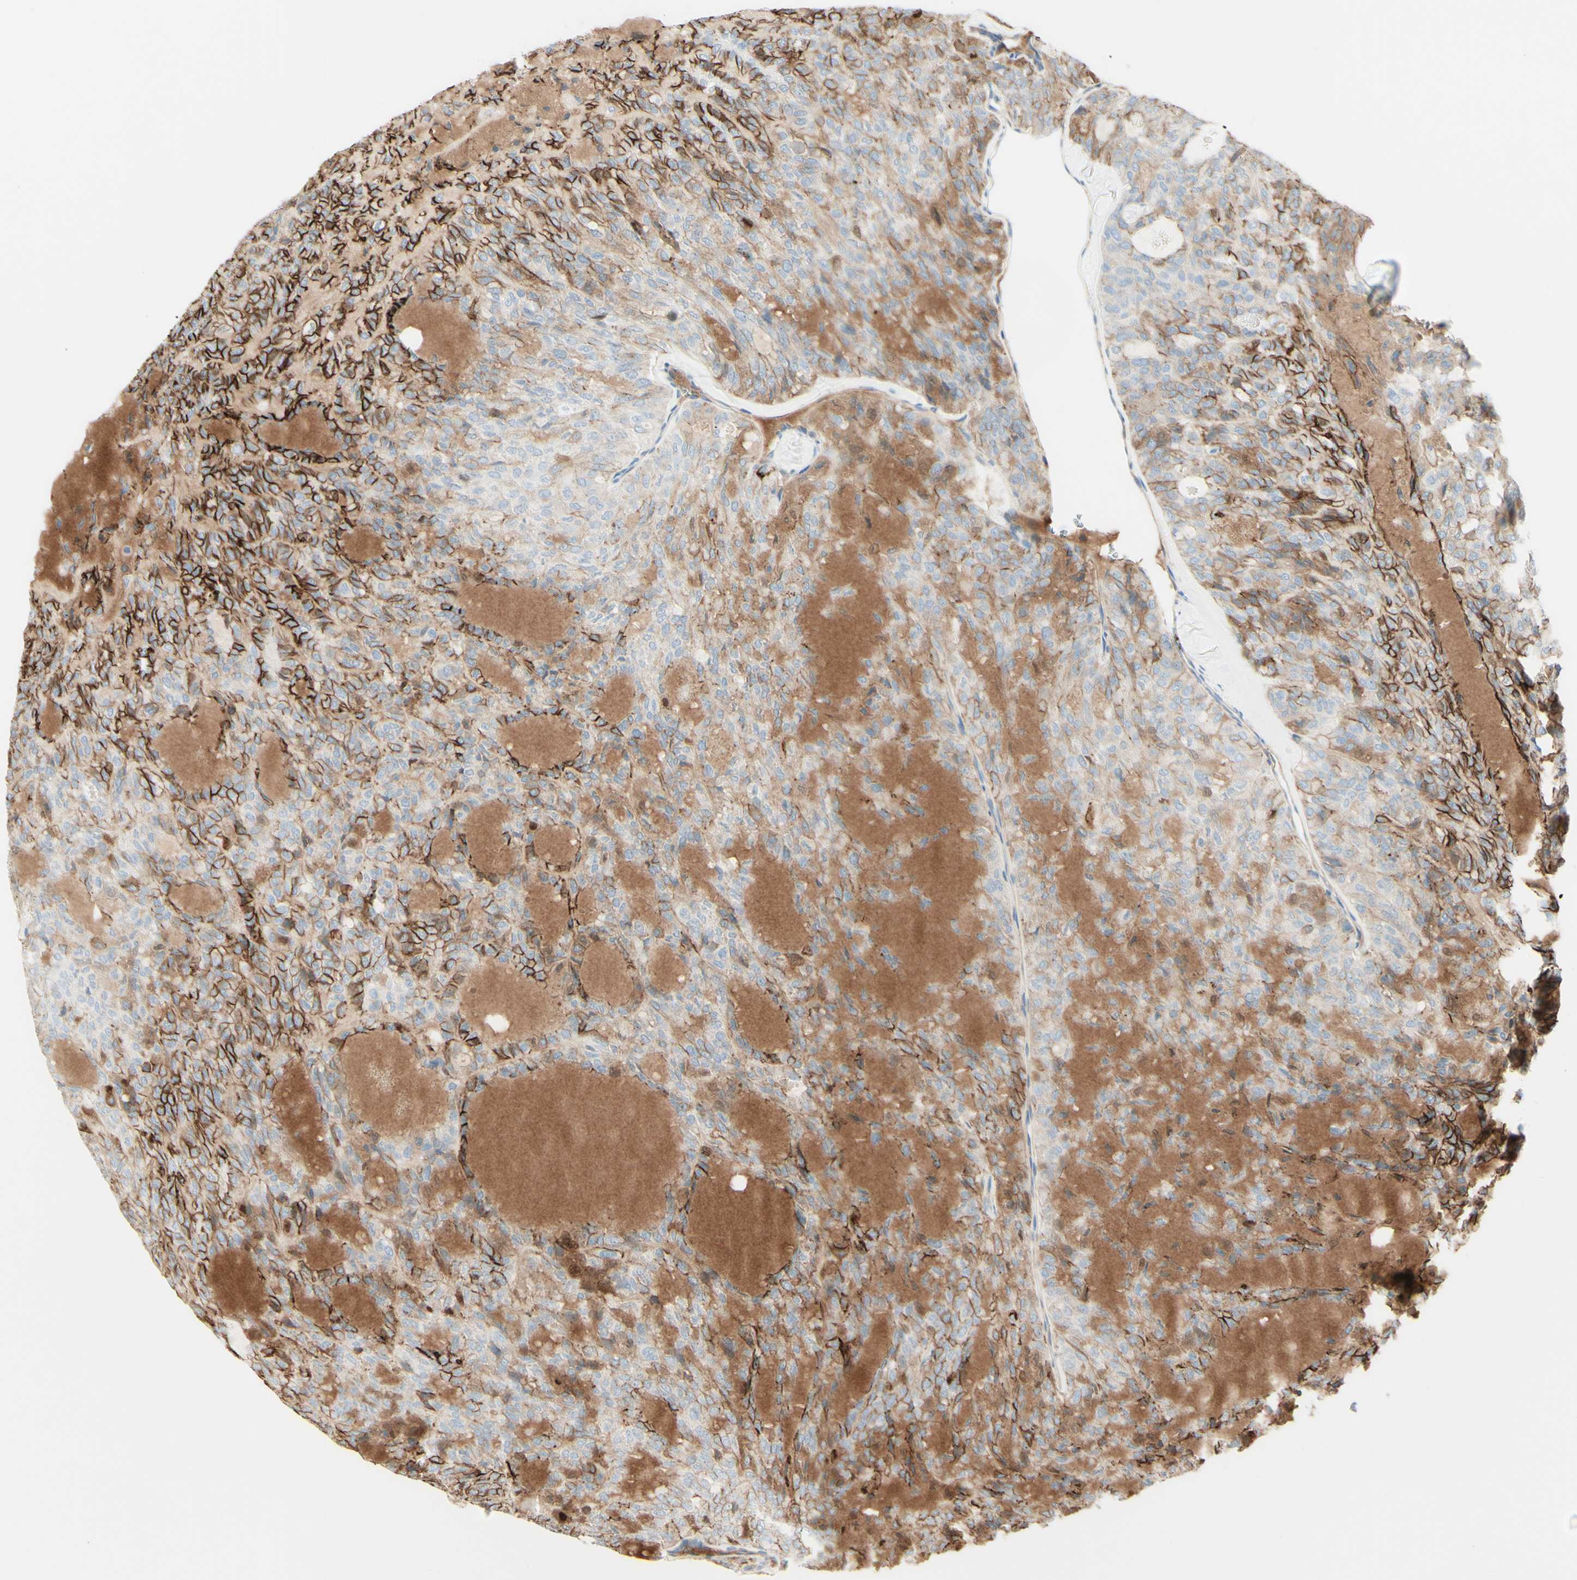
{"staining": {"intensity": "strong", "quantity": "25%-75%", "location": "cytoplasmic/membranous"}, "tissue": "thyroid cancer", "cell_type": "Tumor cells", "image_type": "cancer", "snomed": [{"axis": "morphology", "description": "Follicular adenoma carcinoma, NOS"}, {"axis": "topography", "description": "Thyroid gland"}], "caption": "A high-resolution image shows IHC staining of thyroid cancer, which reveals strong cytoplasmic/membranous expression in about 25%-75% of tumor cells. The protein is shown in brown color, while the nuclei are stained blue.", "gene": "ALCAM", "patient": {"sex": "male", "age": 75}}